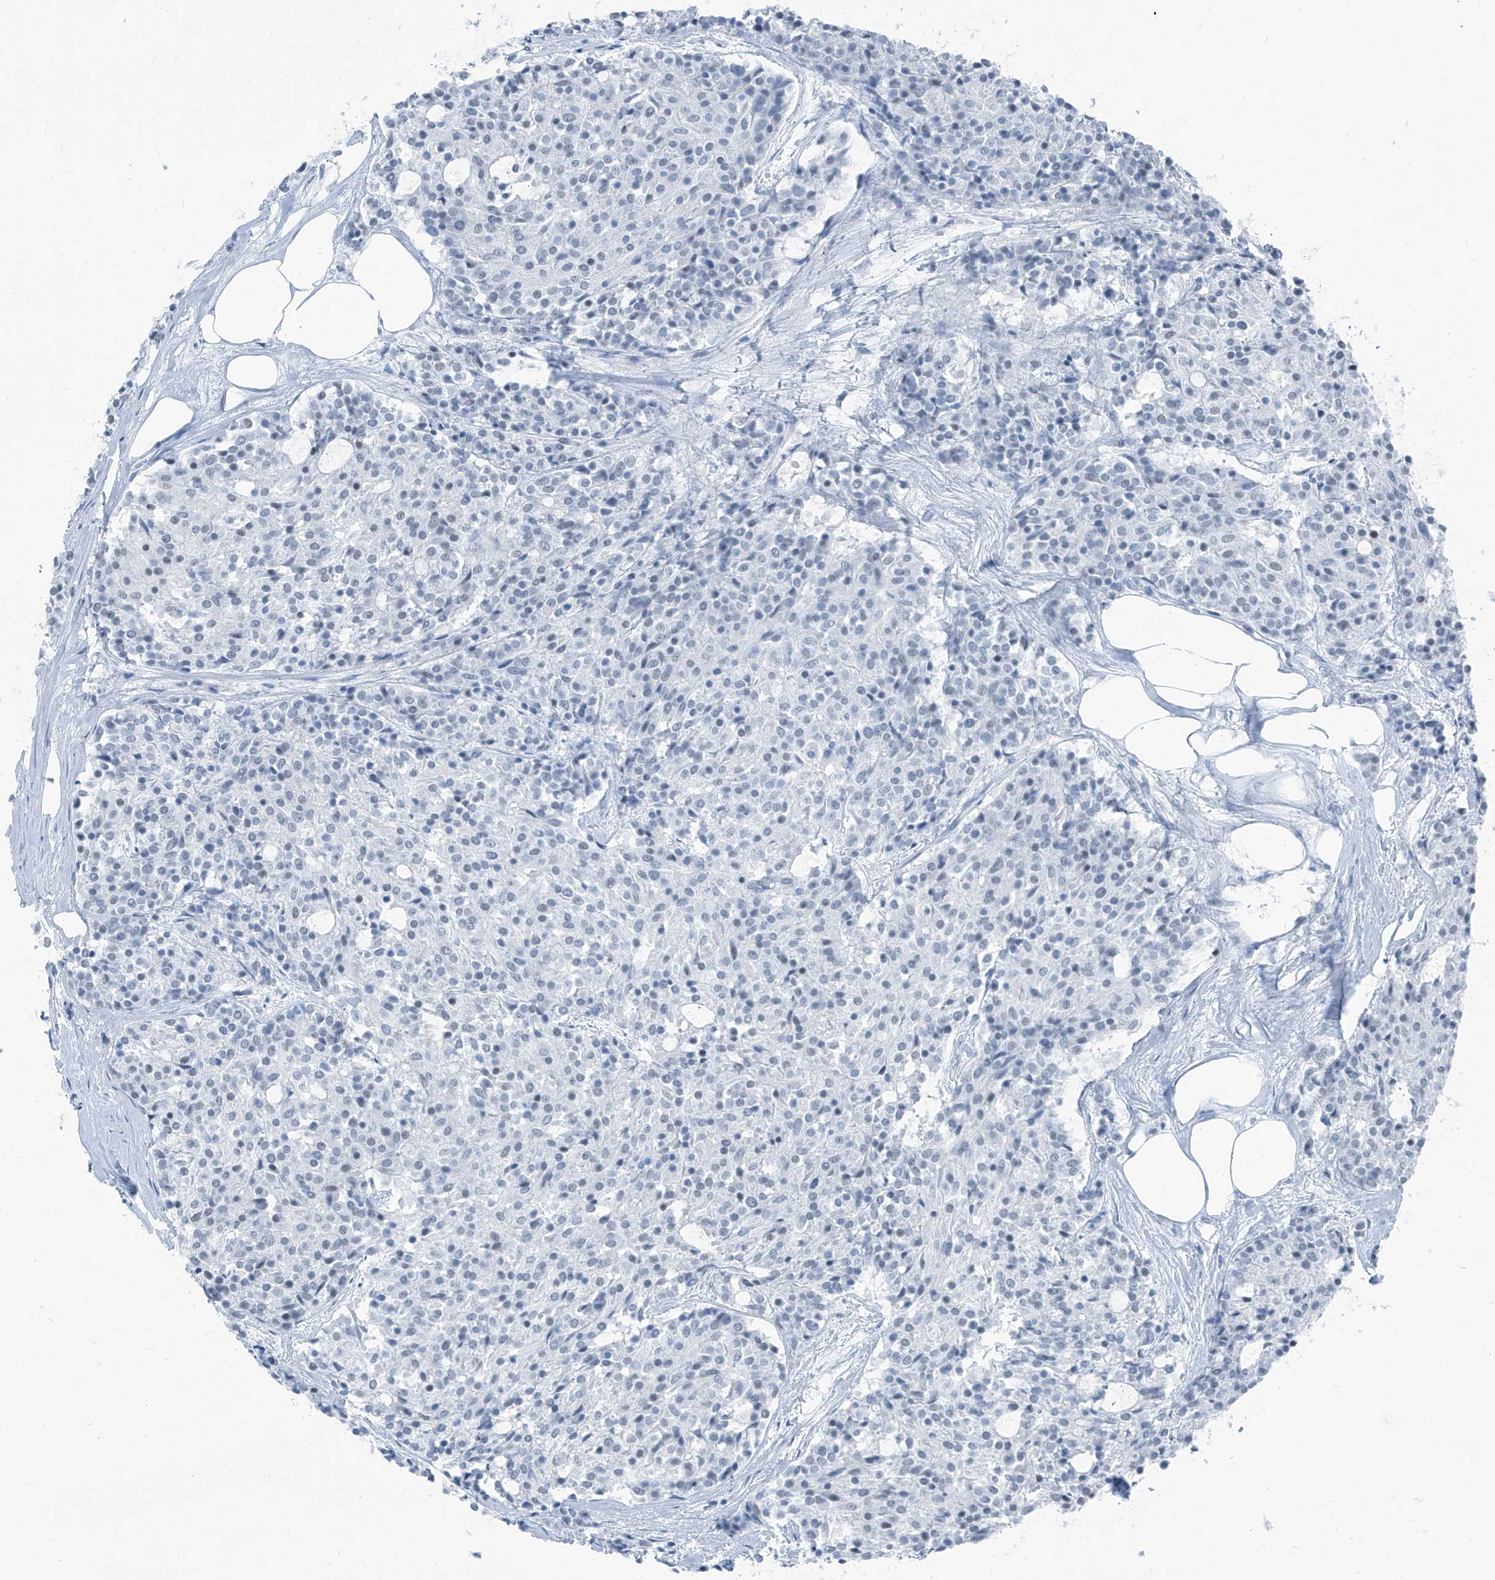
{"staining": {"intensity": "negative", "quantity": "none", "location": "none"}, "tissue": "carcinoid", "cell_type": "Tumor cells", "image_type": "cancer", "snomed": [{"axis": "morphology", "description": "Carcinoid, malignant, NOS"}, {"axis": "topography", "description": "Pancreas"}], "caption": "Histopathology image shows no protein staining in tumor cells of carcinoid (malignant) tissue.", "gene": "RGN", "patient": {"sex": "female", "age": 54}}